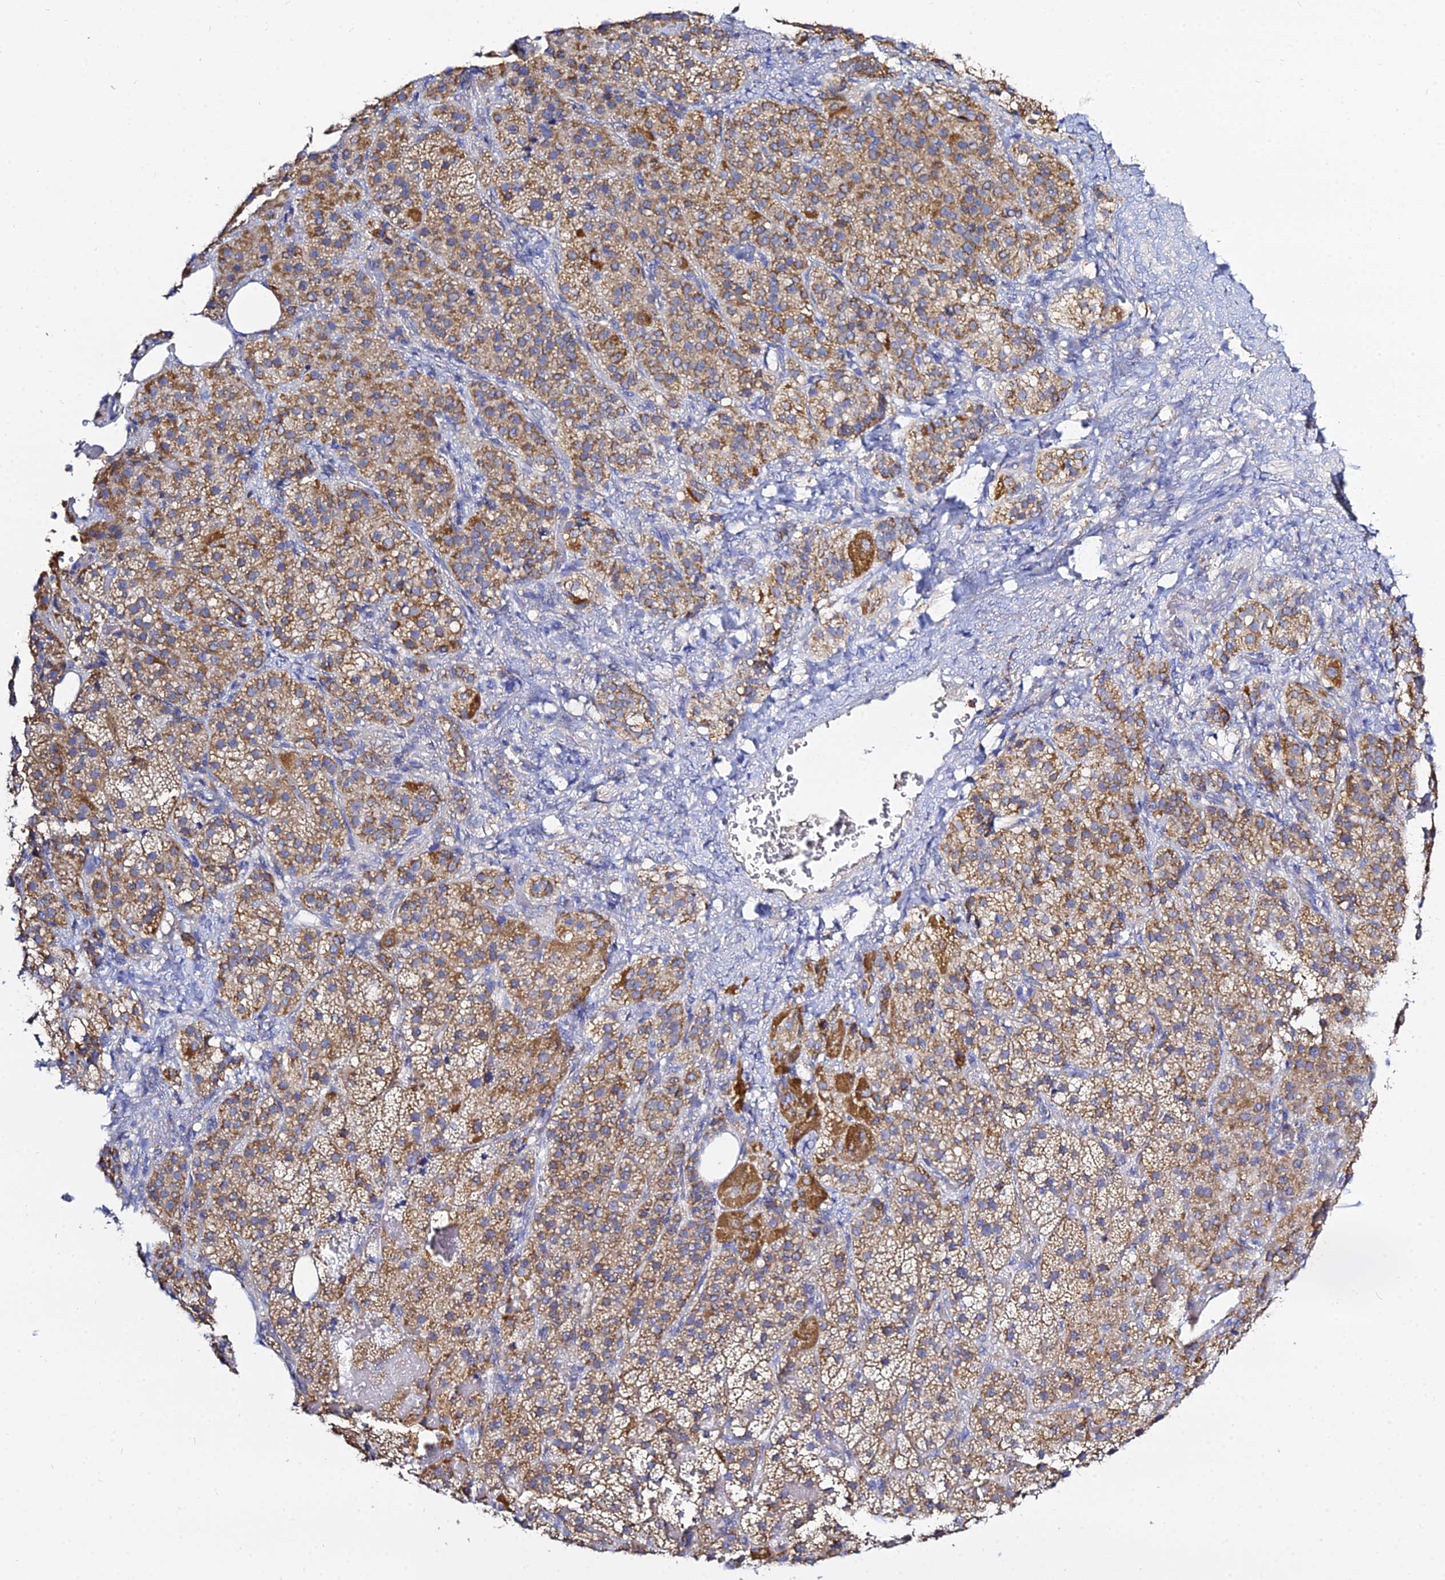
{"staining": {"intensity": "moderate", "quantity": ">75%", "location": "cytoplasmic/membranous"}, "tissue": "adrenal gland", "cell_type": "Glandular cells", "image_type": "normal", "snomed": [{"axis": "morphology", "description": "Normal tissue, NOS"}, {"axis": "topography", "description": "Adrenal gland"}], "caption": "Immunohistochemistry photomicrograph of unremarkable adrenal gland stained for a protein (brown), which shows medium levels of moderate cytoplasmic/membranous staining in about >75% of glandular cells.", "gene": "TYW5", "patient": {"sex": "female", "age": 59}}